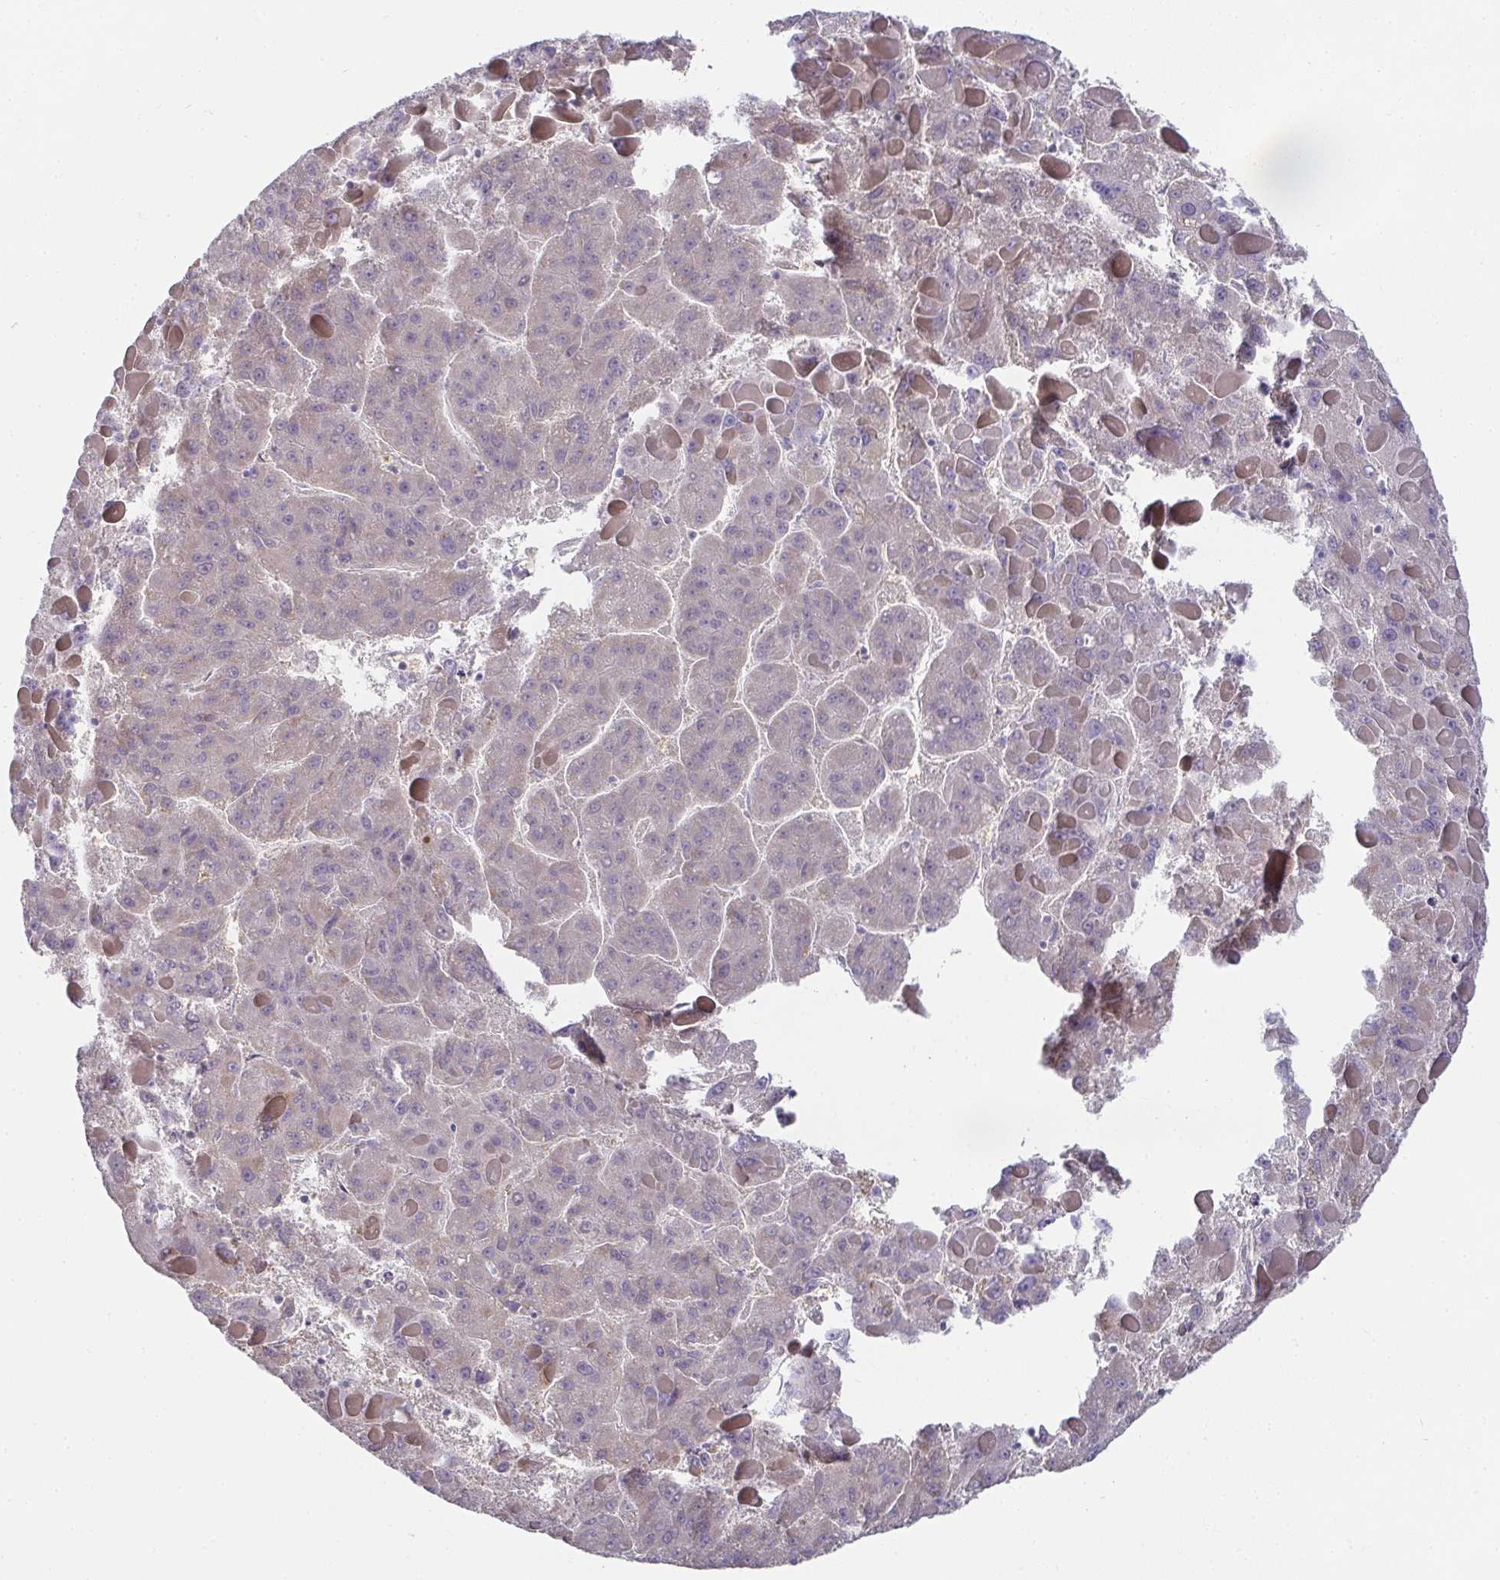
{"staining": {"intensity": "weak", "quantity": "25%-75%", "location": "cytoplasmic/membranous"}, "tissue": "liver cancer", "cell_type": "Tumor cells", "image_type": "cancer", "snomed": [{"axis": "morphology", "description": "Carcinoma, Hepatocellular, NOS"}, {"axis": "topography", "description": "Liver"}], "caption": "Brown immunohistochemical staining in human hepatocellular carcinoma (liver) exhibits weak cytoplasmic/membranous expression in approximately 25%-75% of tumor cells. Using DAB (brown) and hematoxylin (blue) stains, captured at high magnification using brightfield microscopy.", "gene": "RBP1", "patient": {"sex": "female", "age": 82}}